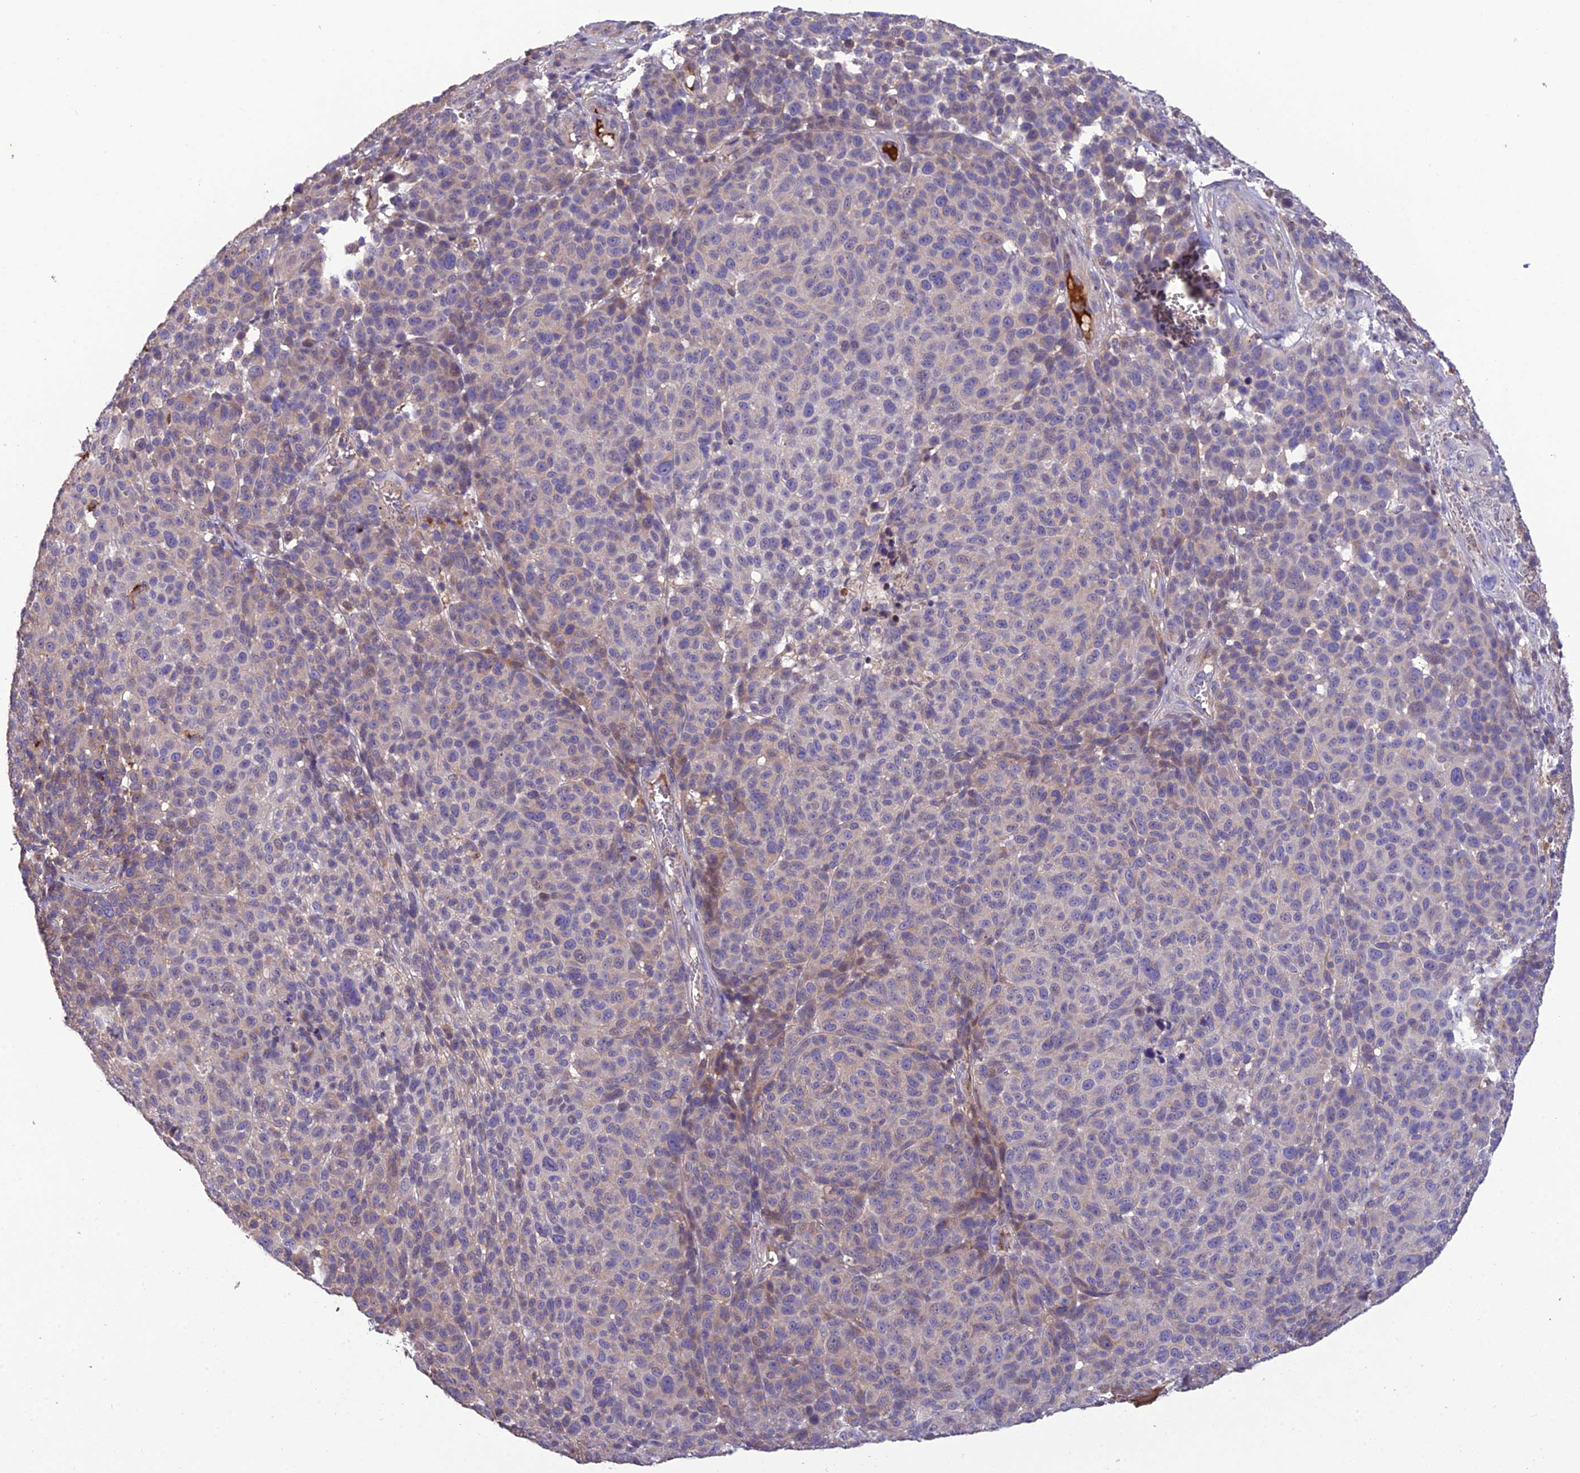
{"staining": {"intensity": "negative", "quantity": "none", "location": "none"}, "tissue": "melanoma", "cell_type": "Tumor cells", "image_type": "cancer", "snomed": [{"axis": "morphology", "description": "Malignant melanoma, NOS"}, {"axis": "topography", "description": "Skin"}], "caption": "This is an immunohistochemistry (IHC) histopathology image of human melanoma. There is no staining in tumor cells.", "gene": "MIOS", "patient": {"sex": "male", "age": 49}}